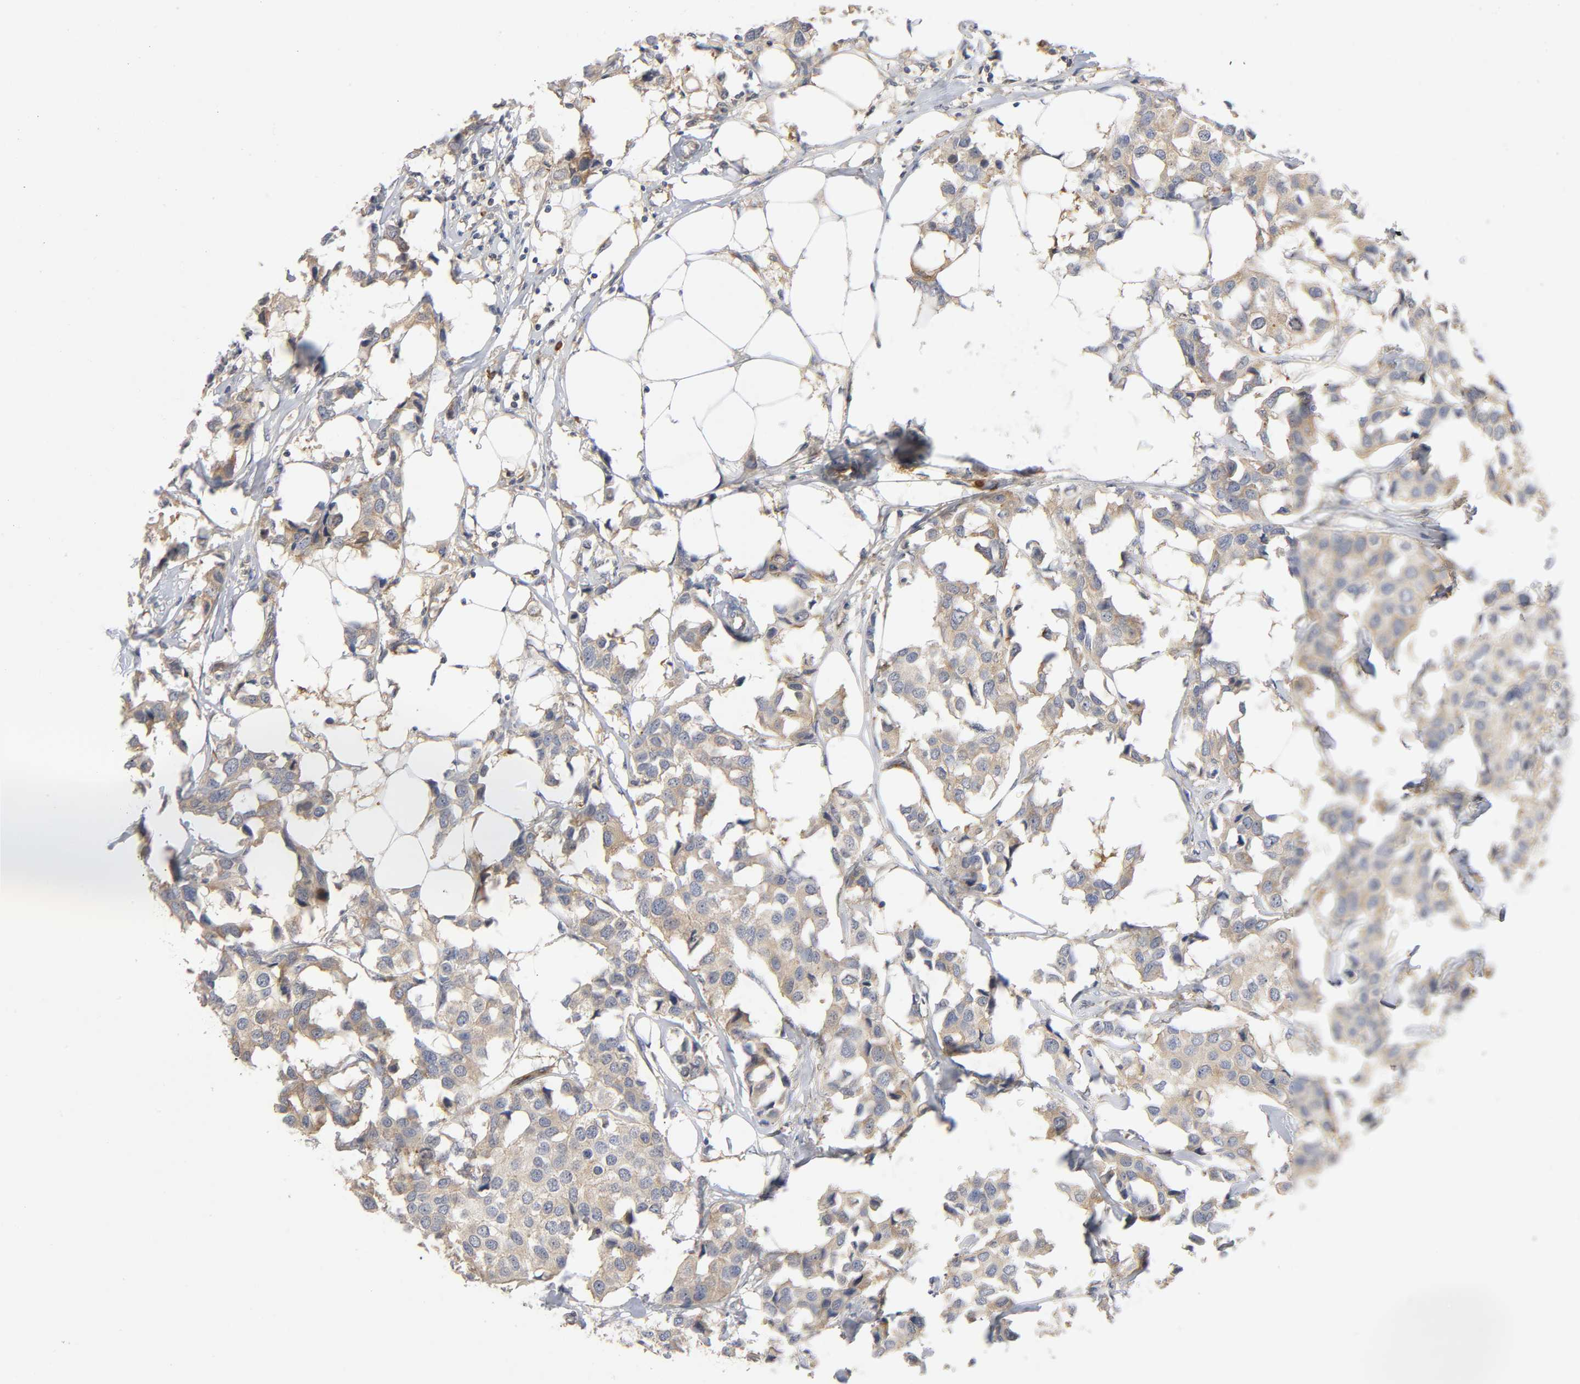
{"staining": {"intensity": "weak", "quantity": ">75%", "location": "cytoplasmic/membranous"}, "tissue": "breast cancer", "cell_type": "Tumor cells", "image_type": "cancer", "snomed": [{"axis": "morphology", "description": "Duct carcinoma"}, {"axis": "topography", "description": "Breast"}], "caption": "Invasive ductal carcinoma (breast) stained with DAB (3,3'-diaminobenzidine) immunohistochemistry shows low levels of weak cytoplasmic/membranous expression in about >75% of tumor cells.", "gene": "SCHIP1", "patient": {"sex": "female", "age": 80}}